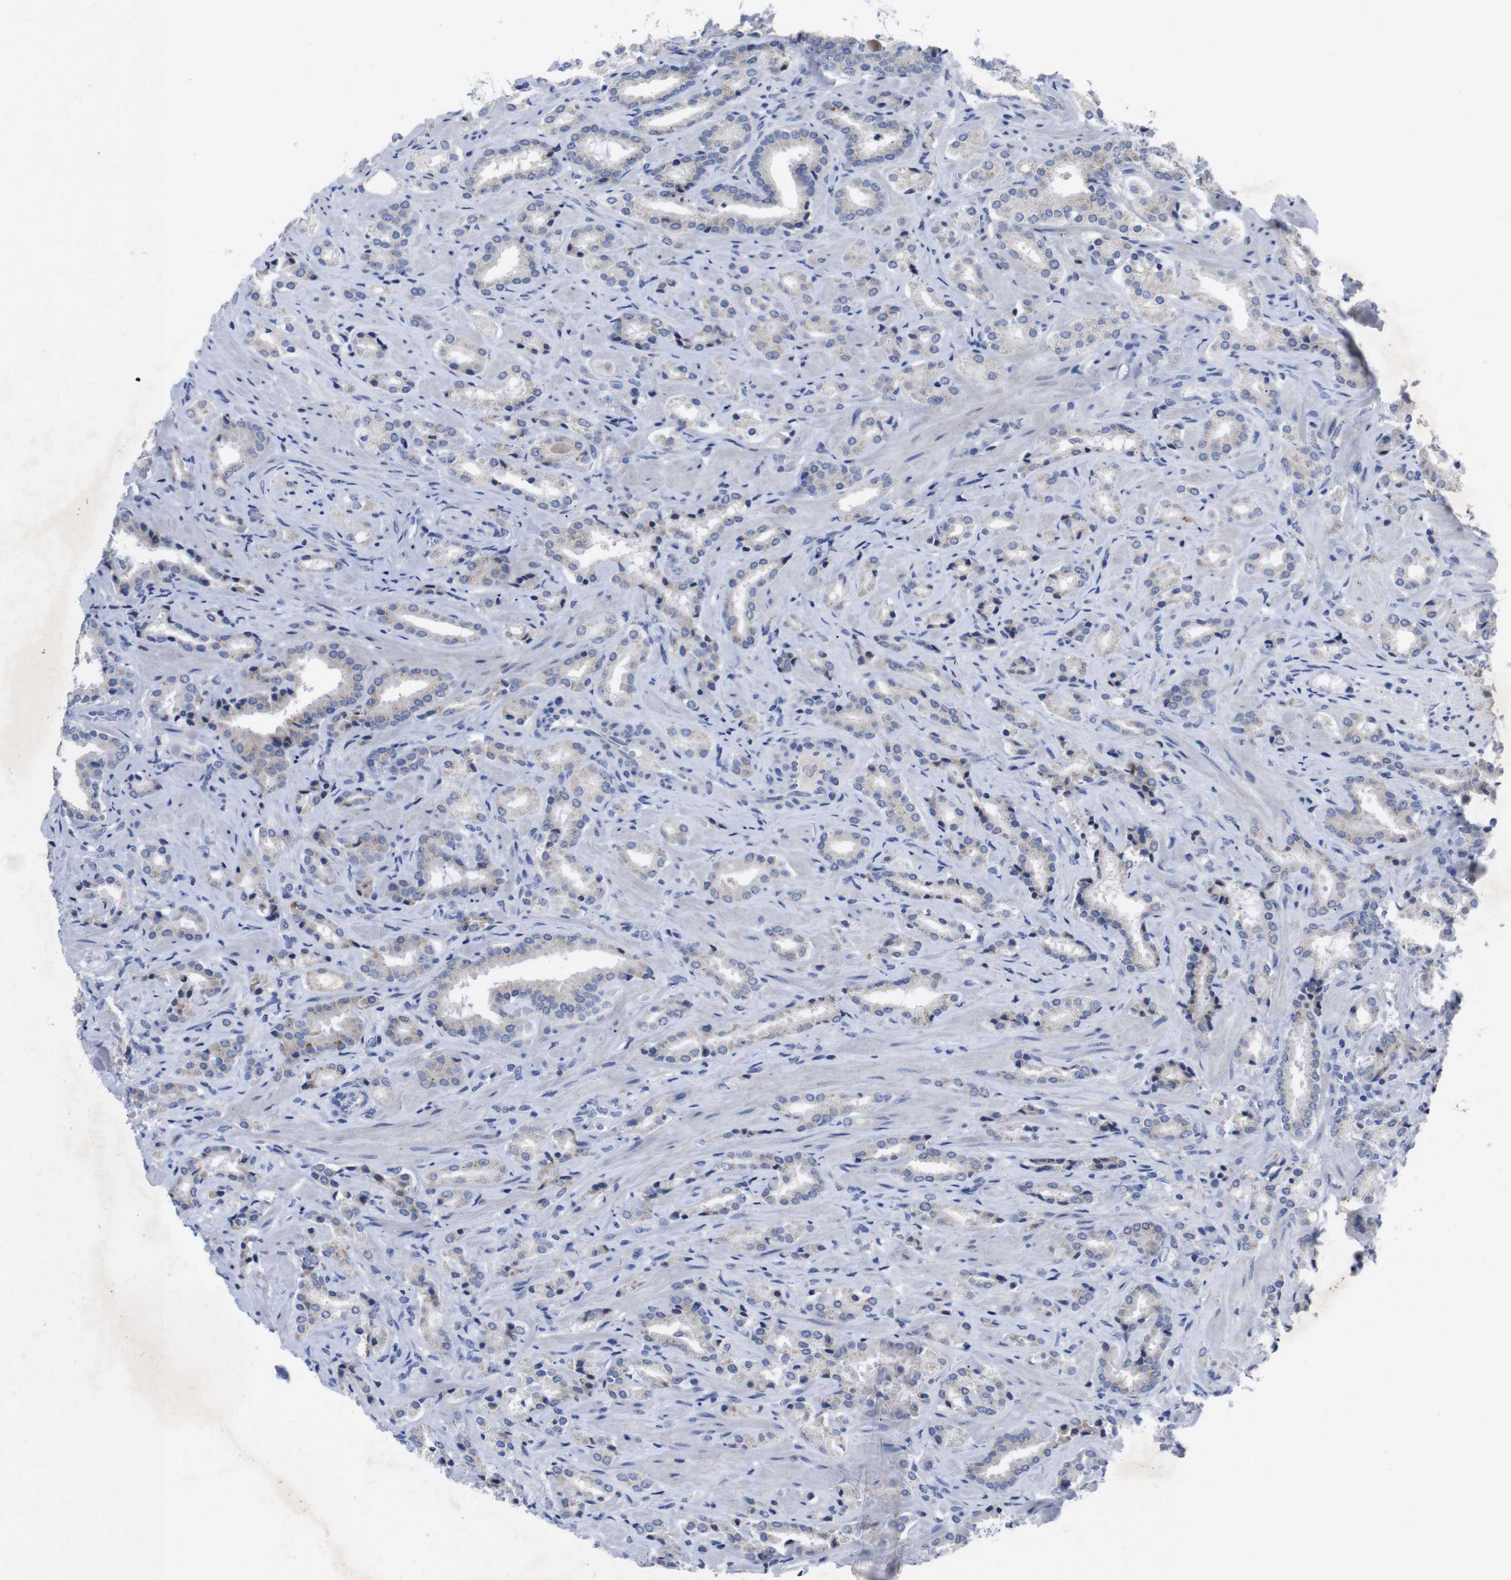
{"staining": {"intensity": "negative", "quantity": "none", "location": "none"}, "tissue": "prostate cancer", "cell_type": "Tumor cells", "image_type": "cancer", "snomed": [{"axis": "morphology", "description": "Adenocarcinoma, High grade"}, {"axis": "topography", "description": "Prostate"}], "caption": "A micrograph of human prostate high-grade adenocarcinoma is negative for staining in tumor cells.", "gene": "IRF4", "patient": {"sex": "male", "age": 64}}